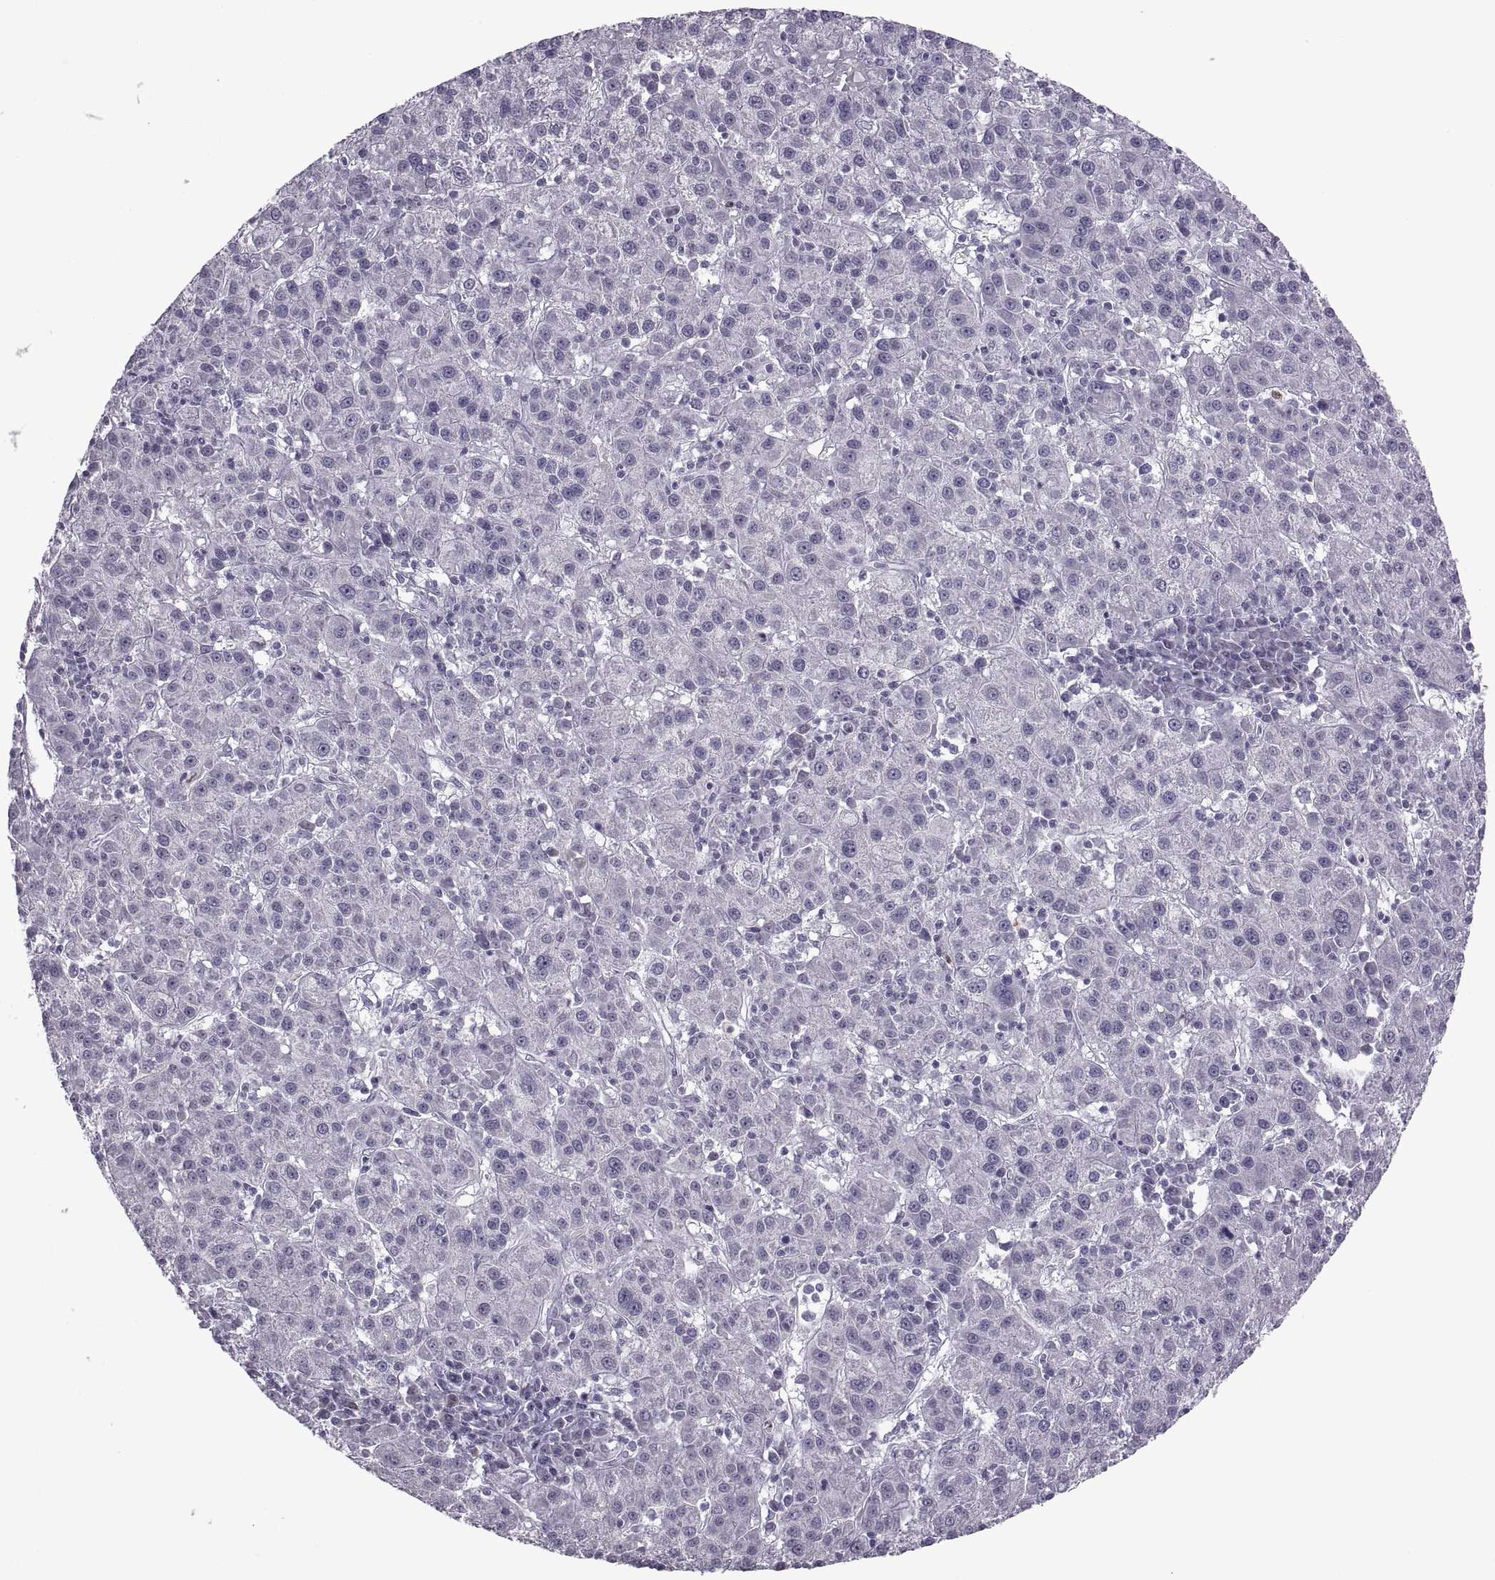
{"staining": {"intensity": "negative", "quantity": "none", "location": "none"}, "tissue": "liver cancer", "cell_type": "Tumor cells", "image_type": "cancer", "snomed": [{"axis": "morphology", "description": "Carcinoma, Hepatocellular, NOS"}, {"axis": "topography", "description": "Liver"}], "caption": "An image of human liver cancer (hepatocellular carcinoma) is negative for staining in tumor cells.", "gene": "ASIC2", "patient": {"sex": "female", "age": 60}}